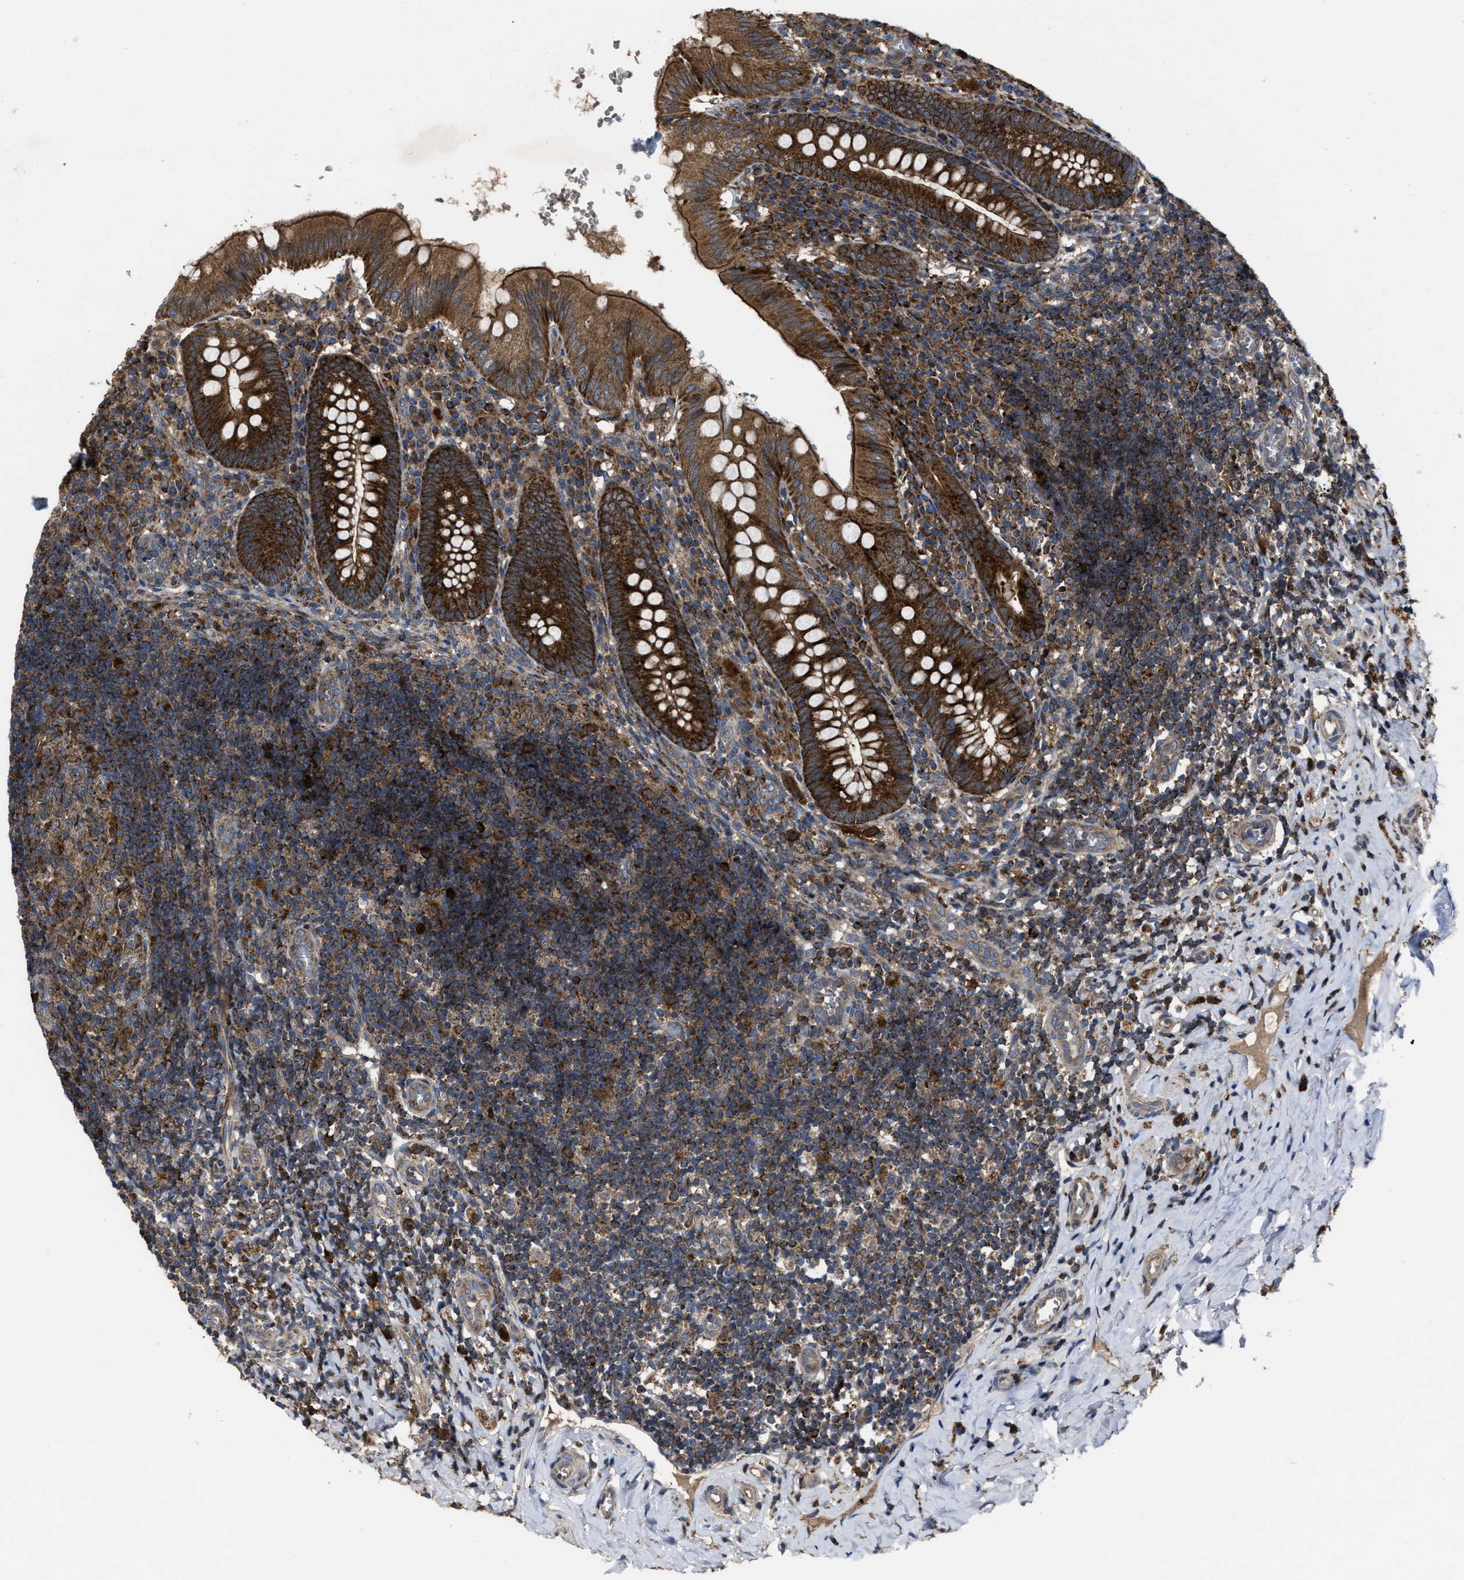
{"staining": {"intensity": "strong", "quantity": ">75%", "location": "cytoplasmic/membranous"}, "tissue": "appendix", "cell_type": "Glandular cells", "image_type": "normal", "snomed": [{"axis": "morphology", "description": "Normal tissue, NOS"}, {"axis": "topography", "description": "Appendix"}], "caption": "The image displays a brown stain indicating the presence of a protein in the cytoplasmic/membranous of glandular cells in appendix.", "gene": "PASK", "patient": {"sex": "male", "age": 8}}